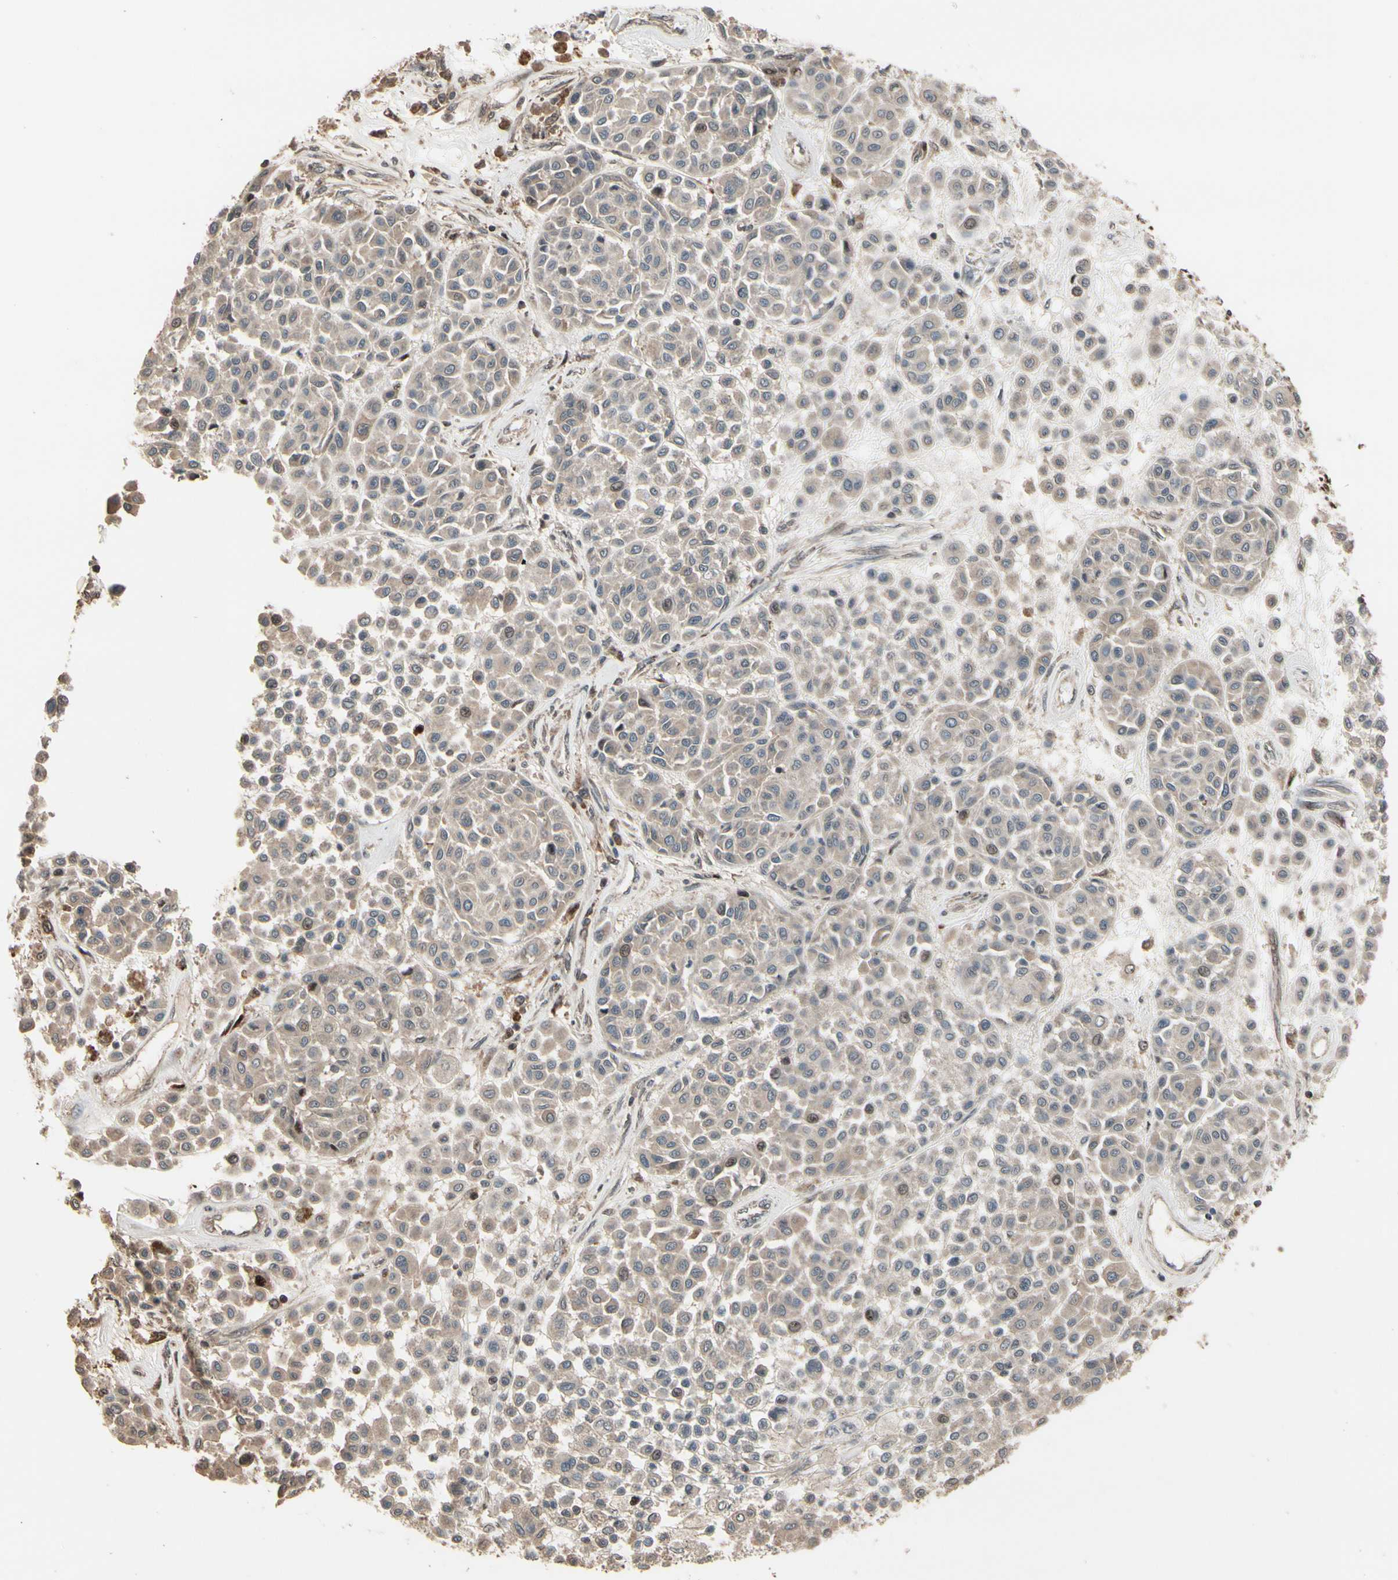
{"staining": {"intensity": "weak", "quantity": ">75%", "location": "cytoplasmic/membranous"}, "tissue": "melanoma", "cell_type": "Tumor cells", "image_type": "cancer", "snomed": [{"axis": "morphology", "description": "Malignant melanoma, Metastatic site"}, {"axis": "topography", "description": "Soft tissue"}], "caption": "Malignant melanoma (metastatic site) stained for a protein displays weak cytoplasmic/membranous positivity in tumor cells. (Stains: DAB (3,3'-diaminobenzidine) in brown, nuclei in blue, Microscopy: brightfield microscopy at high magnification).", "gene": "CSF1R", "patient": {"sex": "male", "age": 41}}